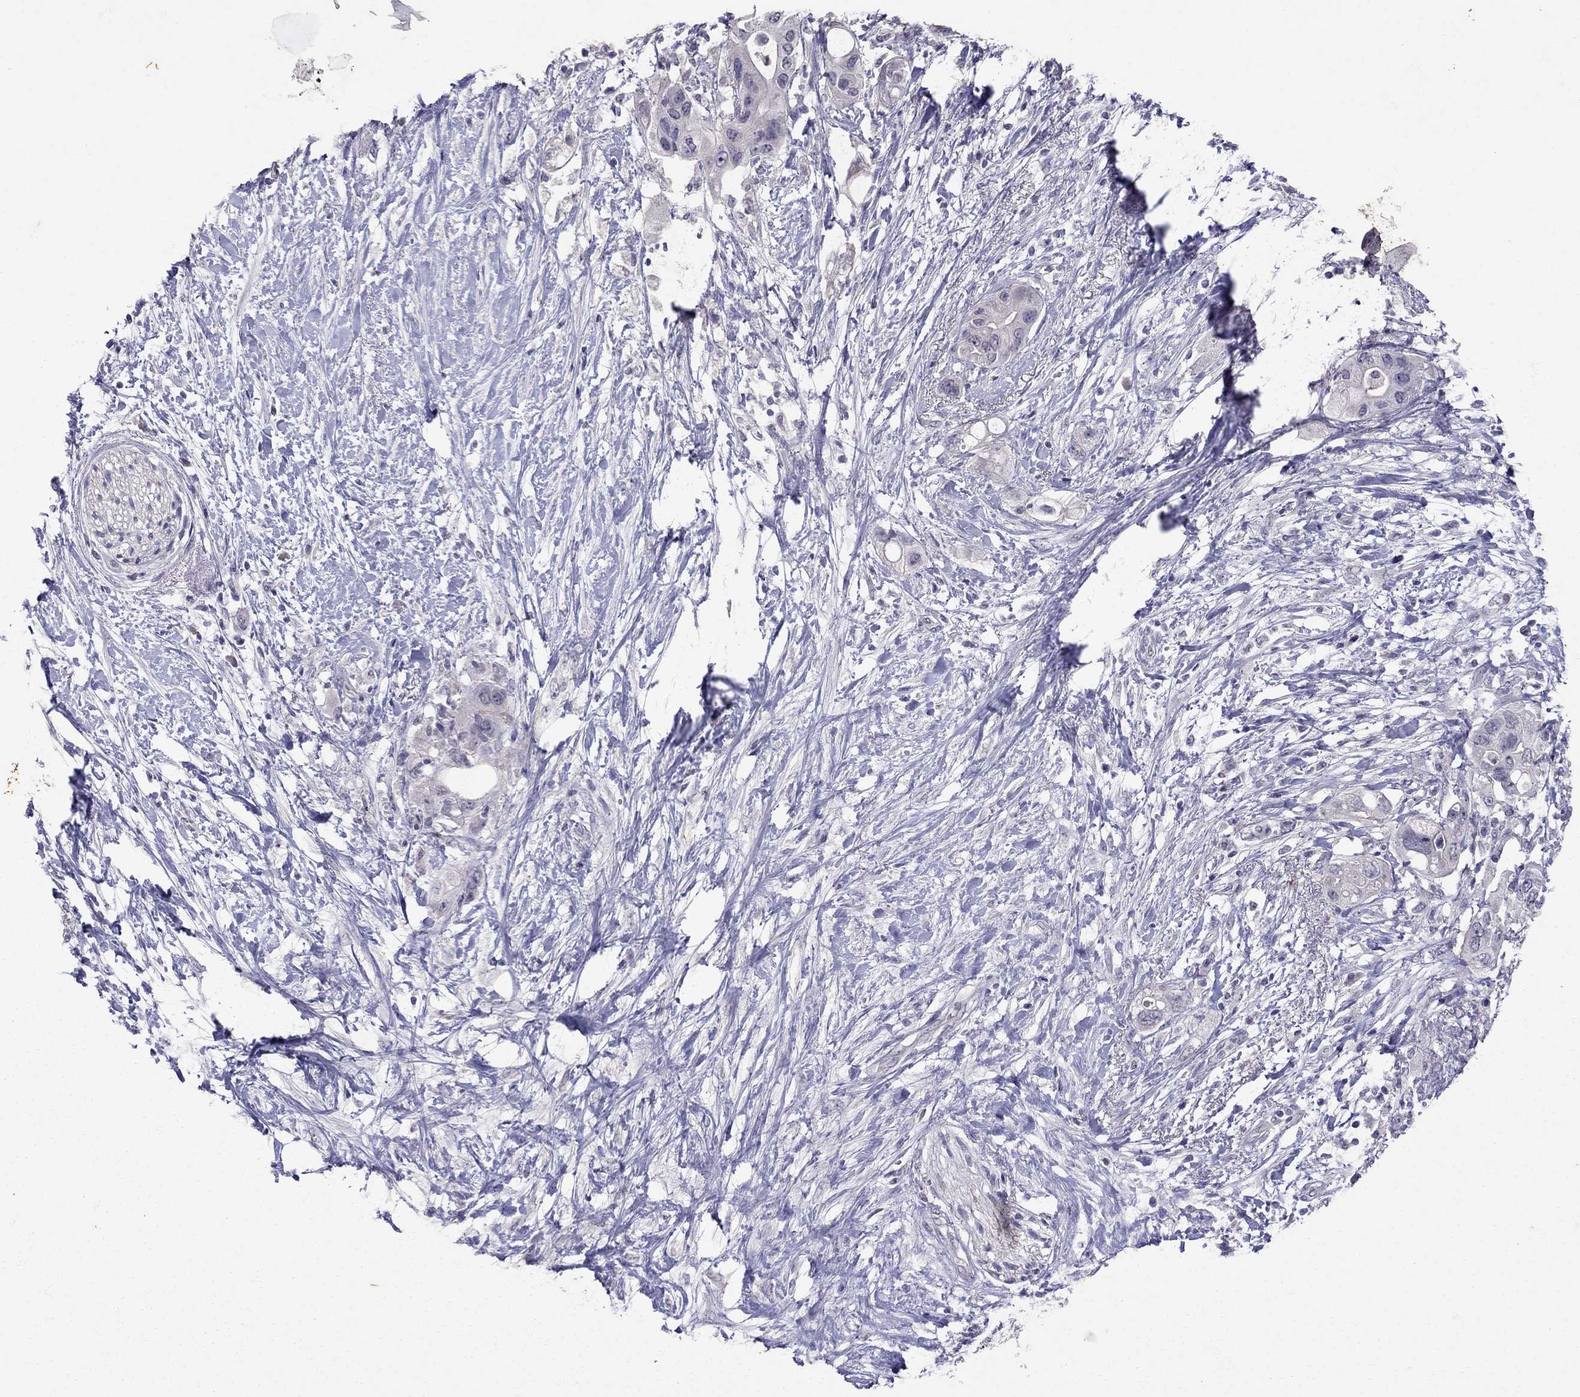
{"staining": {"intensity": "negative", "quantity": "none", "location": "none"}, "tissue": "pancreatic cancer", "cell_type": "Tumor cells", "image_type": "cancer", "snomed": [{"axis": "morphology", "description": "Adenocarcinoma, NOS"}, {"axis": "topography", "description": "Pancreas"}], "caption": "DAB (3,3'-diaminobenzidine) immunohistochemical staining of pancreatic cancer displays no significant staining in tumor cells.", "gene": "FST", "patient": {"sex": "female", "age": 72}}